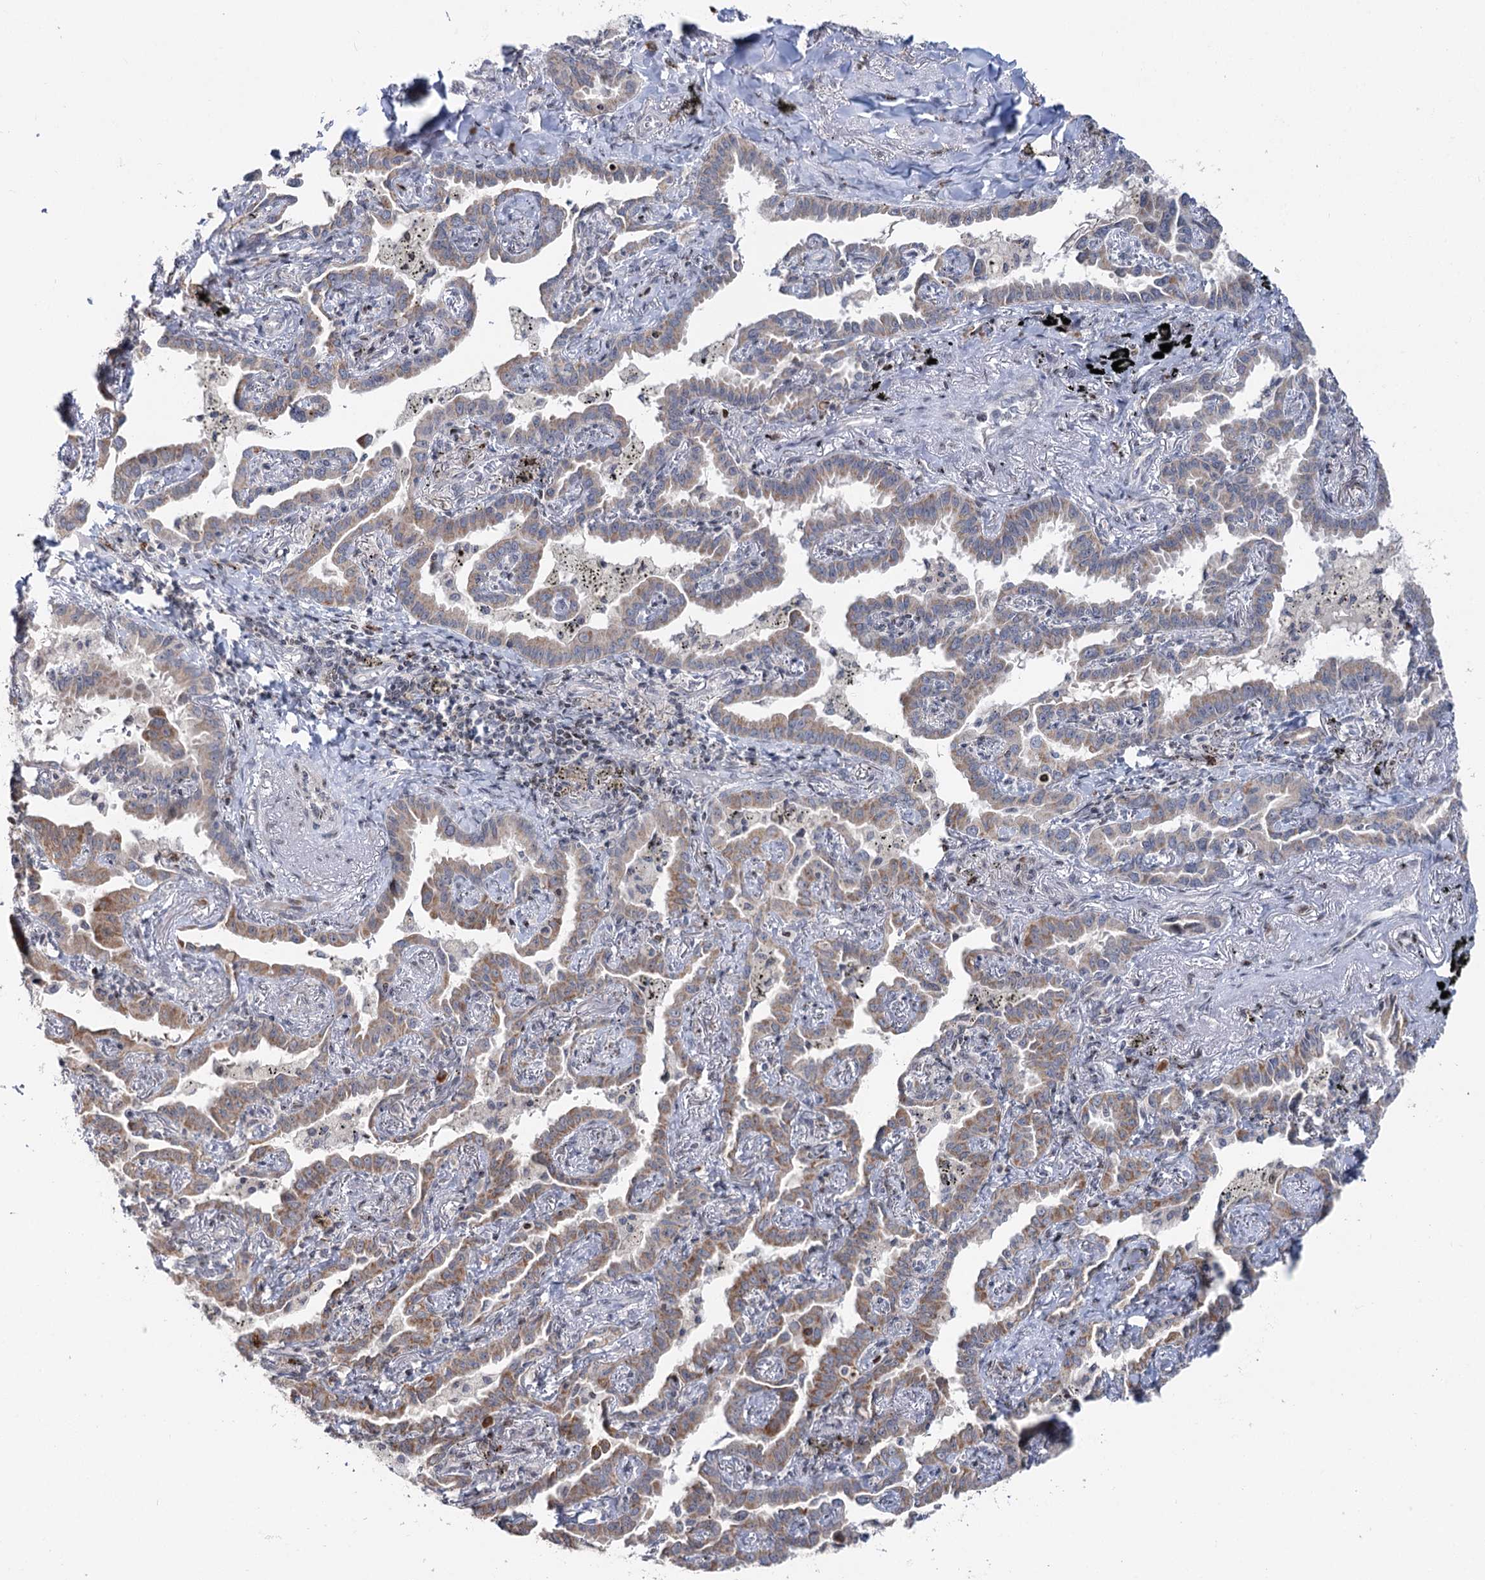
{"staining": {"intensity": "moderate", "quantity": "25%-75%", "location": "cytoplasmic/membranous"}, "tissue": "lung cancer", "cell_type": "Tumor cells", "image_type": "cancer", "snomed": [{"axis": "morphology", "description": "Adenocarcinoma, NOS"}, {"axis": "topography", "description": "Lung"}], "caption": "Lung cancer (adenocarcinoma) tissue displays moderate cytoplasmic/membranous positivity in about 25%-75% of tumor cells, visualized by immunohistochemistry.", "gene": "PTGR1", "patient": {"sex": "male", "age": 67}}